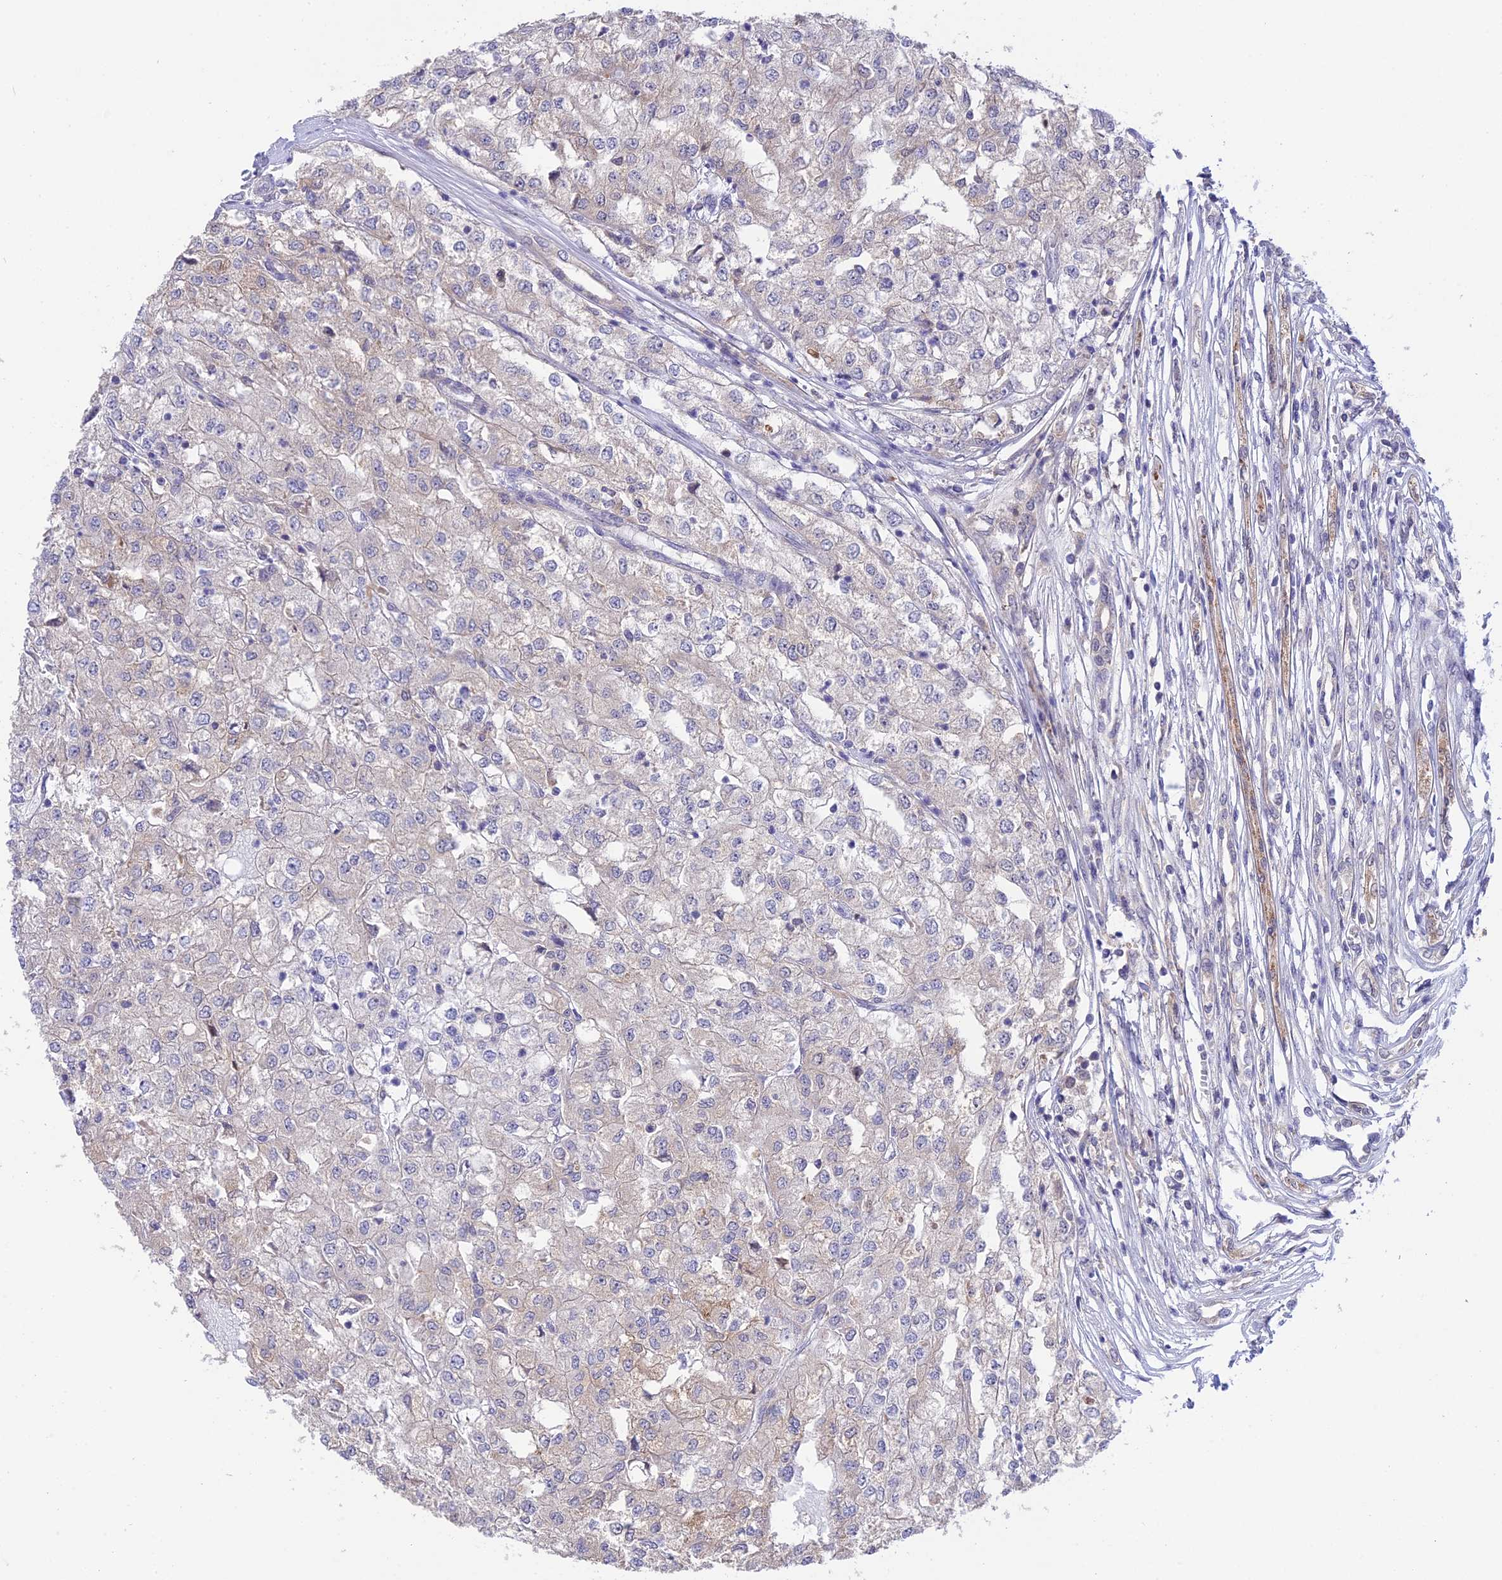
{"staining": {"intensity": "negative", "quantity": "none", "location": "none"}, "tissue": "renal cancer", "cell_type": "Tumor cells", "image_type": "cancer", "snomed": [{"axis": "morphology", "description": "Adenocarcinoma, NOS"}, {"axis": "topography", "description": "Kidney"}], "caption": "Immunohistochemistry (IHC) micrograph of neoplastic tissue: human renal adenocarcinoma stained with DAB (3,3'-diaminobenzidine) reveals no significant protein staining in tumor cells.", "gene": "KCTD14", "patient": {"sex": "female", "age": 54}}